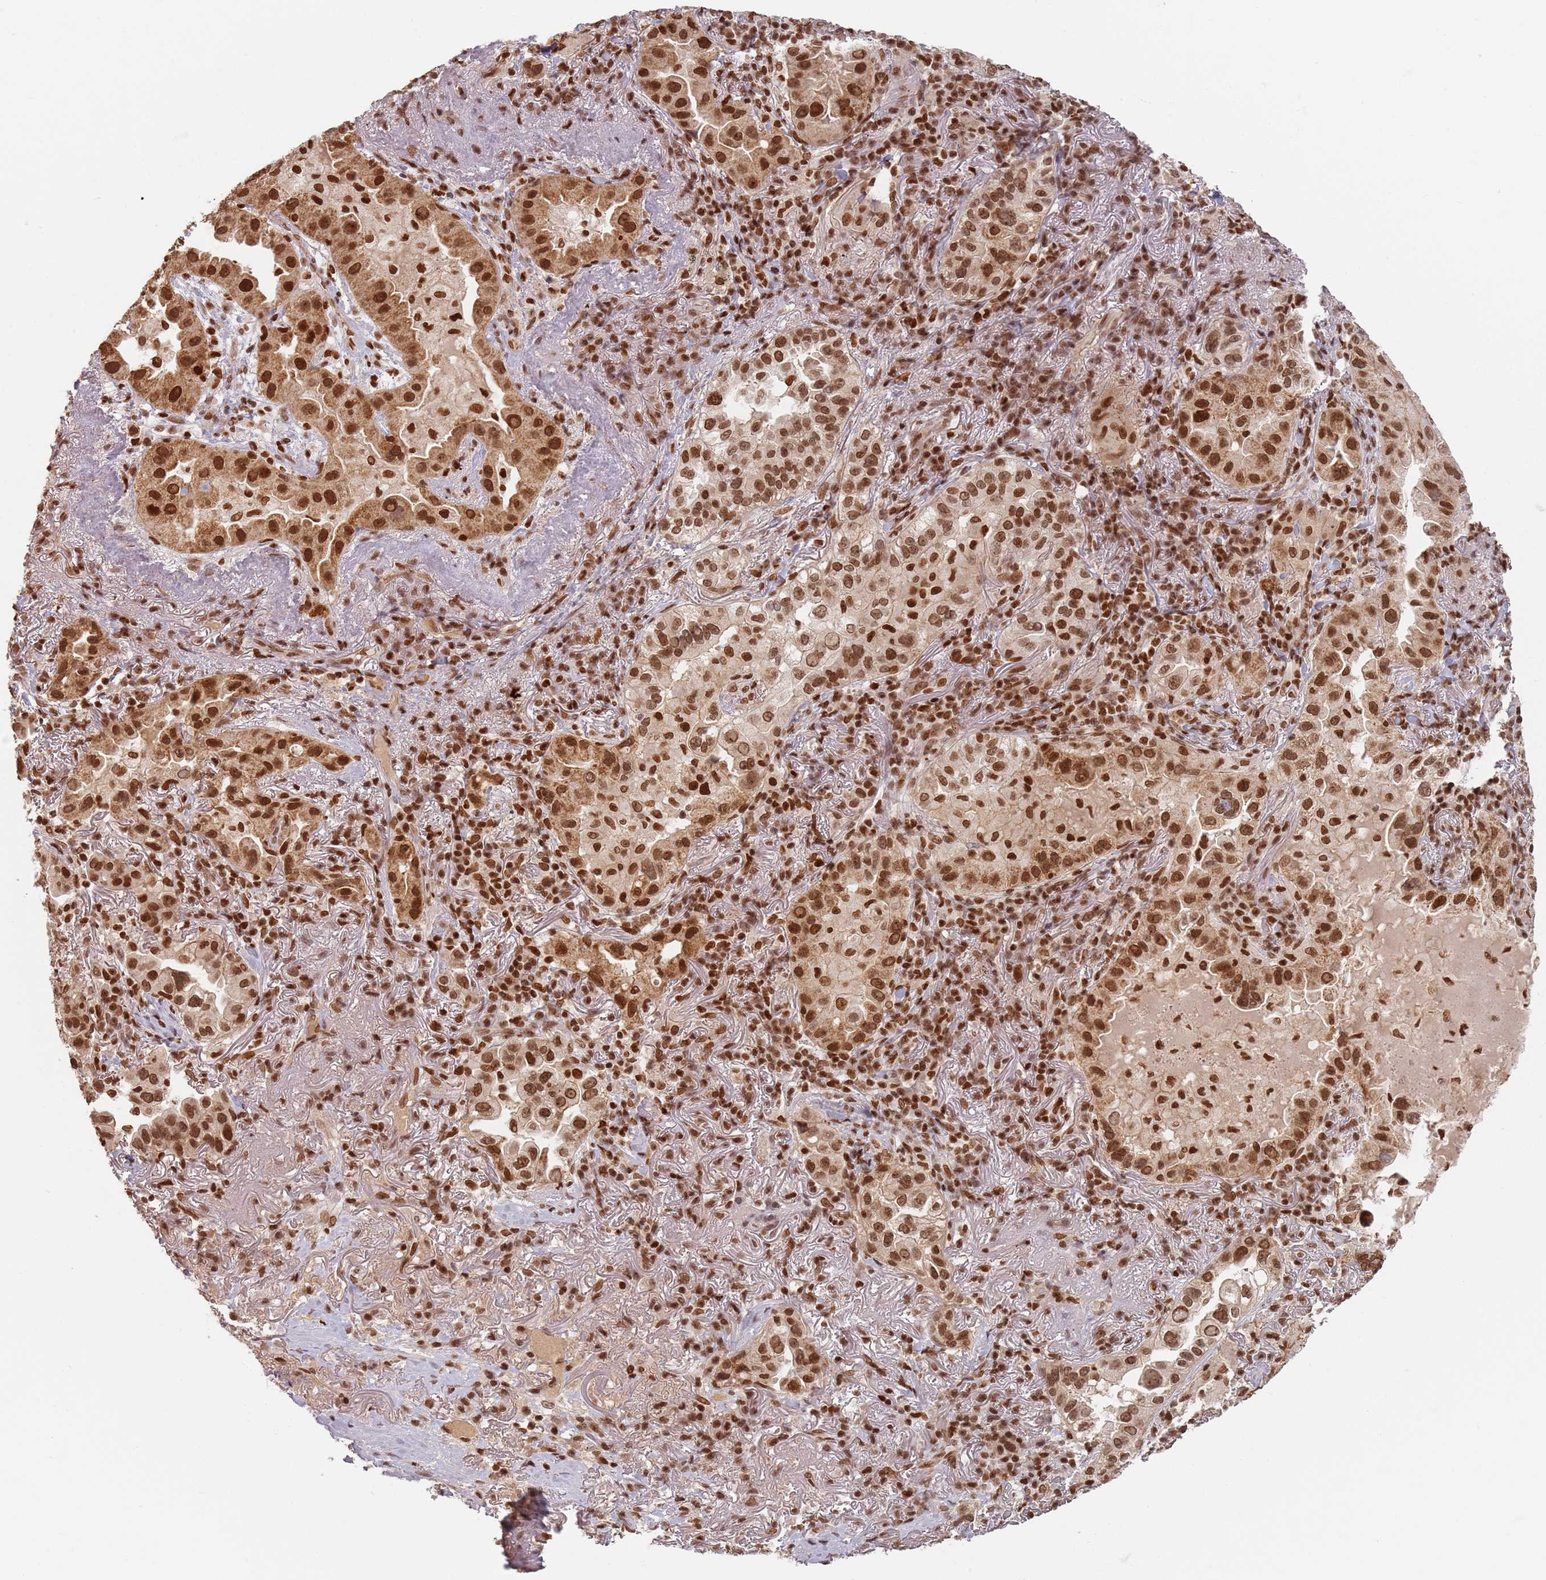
{"staining": {"intensity": "strong", "quantity": ">75%", "location": "cytoplasmic/membranous,nuclear"}, "tissue": "lung cancer", "cell_type": "Tumor cells", "image_type": "cancer", "snomed": [{"axis": "morphology", "description": "Adenocarcinoma, NOS"}, {"axis": "topography", "description": "Lung"}], "caption": "This is an image of immunohistochemistry (IHC) staining of lung adenocarcinoma, which shows strong positivity in the cytoplasmic/membranous and nuclear of tumor cells.", "gene": "NUP50", "patient": {"sex": "female", "age": 69}}